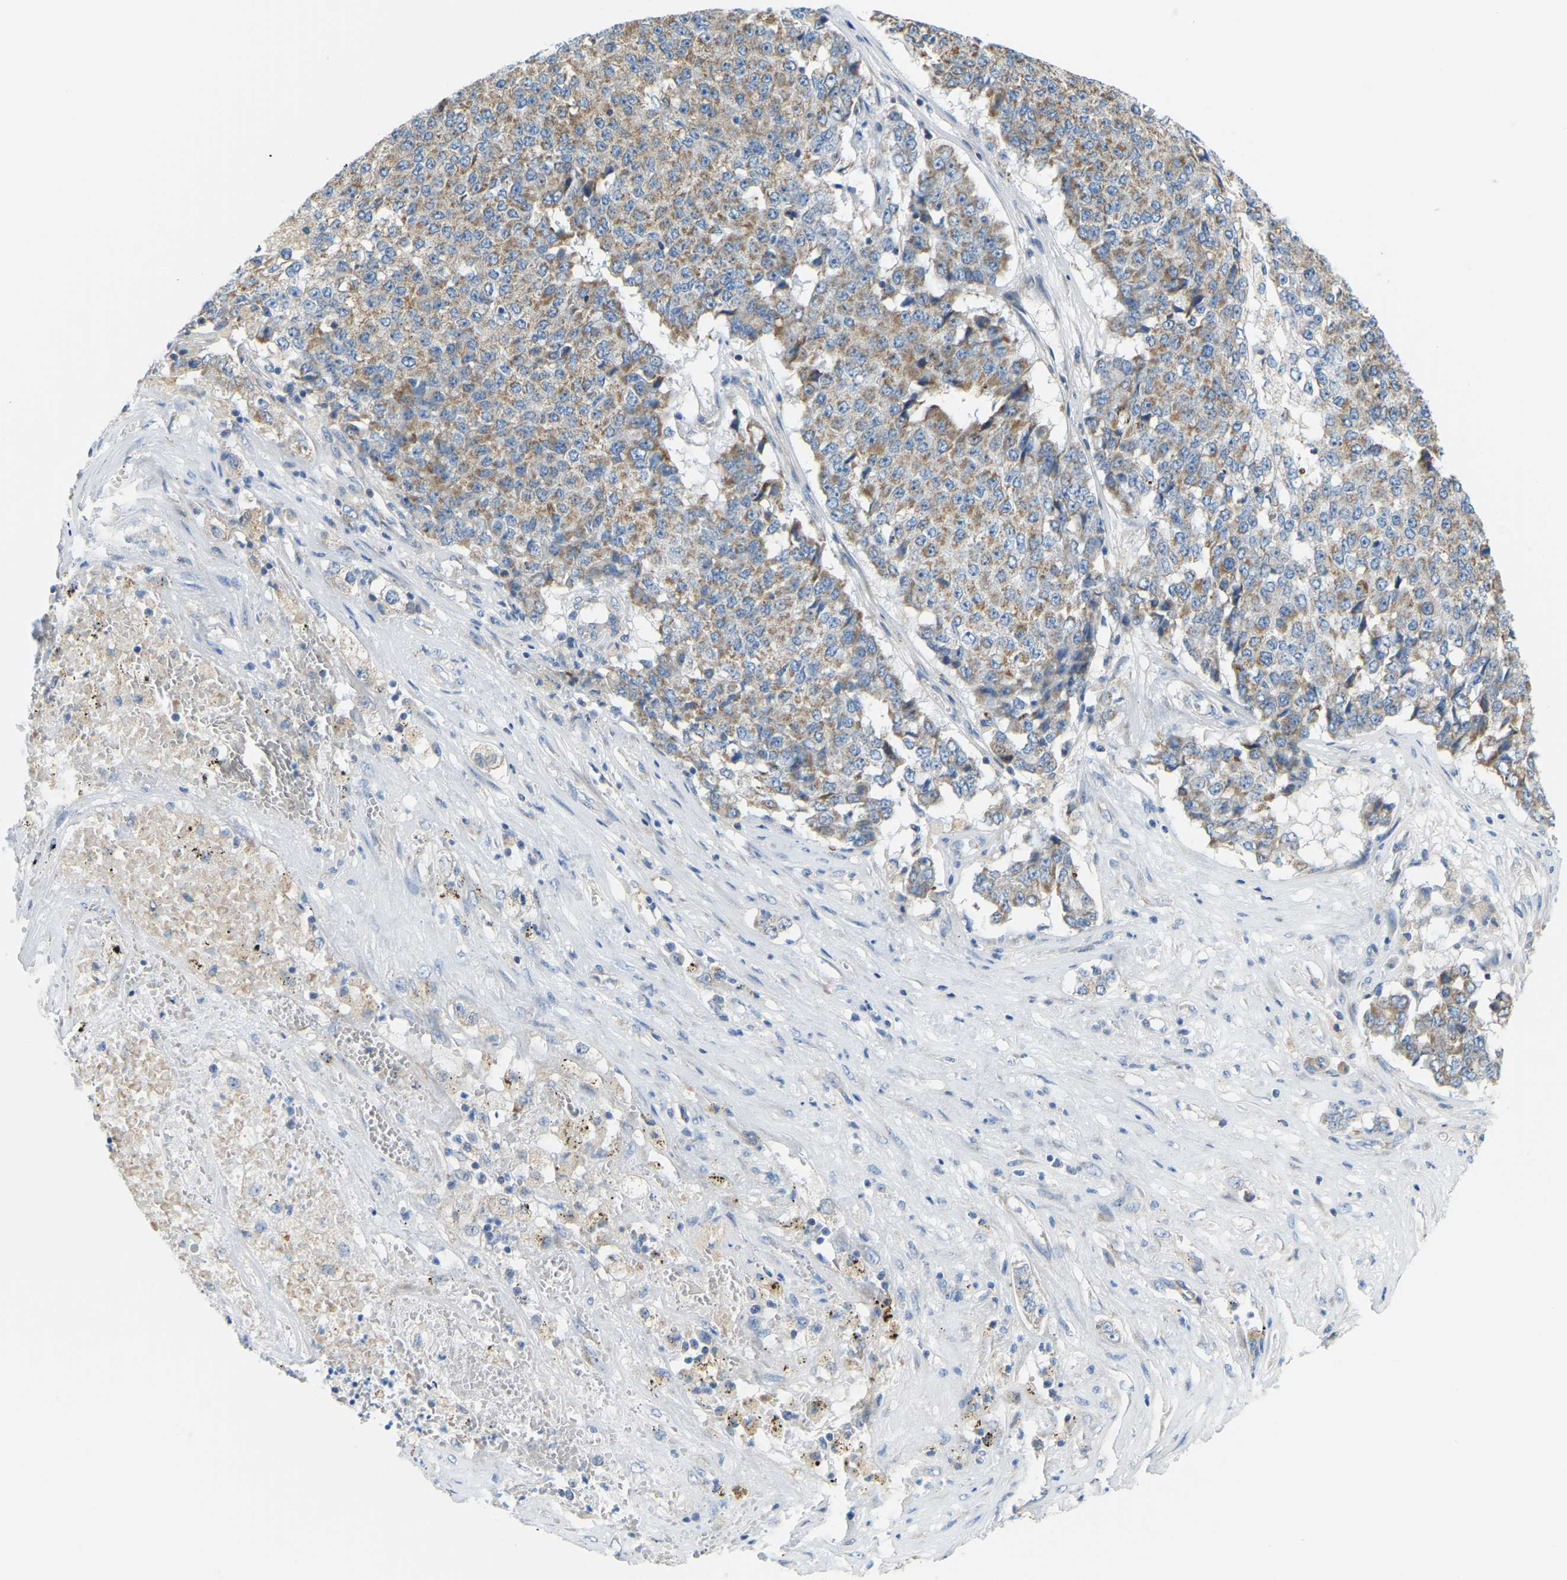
{"staining": {"intensity": "moderate", "quantity": "25%-75%", "location": "cytoplasmic/membranous"}, "tissue": "pancreatic cancer", "cell_type": "Tumor cells", "image_type": "cancer", "snomed": [{"axis": "morphology", "description": "Adenocarcinoma, NOS"}, {"axis": "topography", "description": "Pancreas"}], "caption": "Pancreatic cancer (adenocarcinoma) tissue exhibits moderate cytoplasmic/membranous staining in approximately 25%-75% of tumor cells, visualized by immunohistochemistry. (DAB (3,3'-diaminobenzidine) = brown stain, brightfield microscopy at high magnification).", "gene": "GDA", "patient": {"sex": "male", "age": 50}}